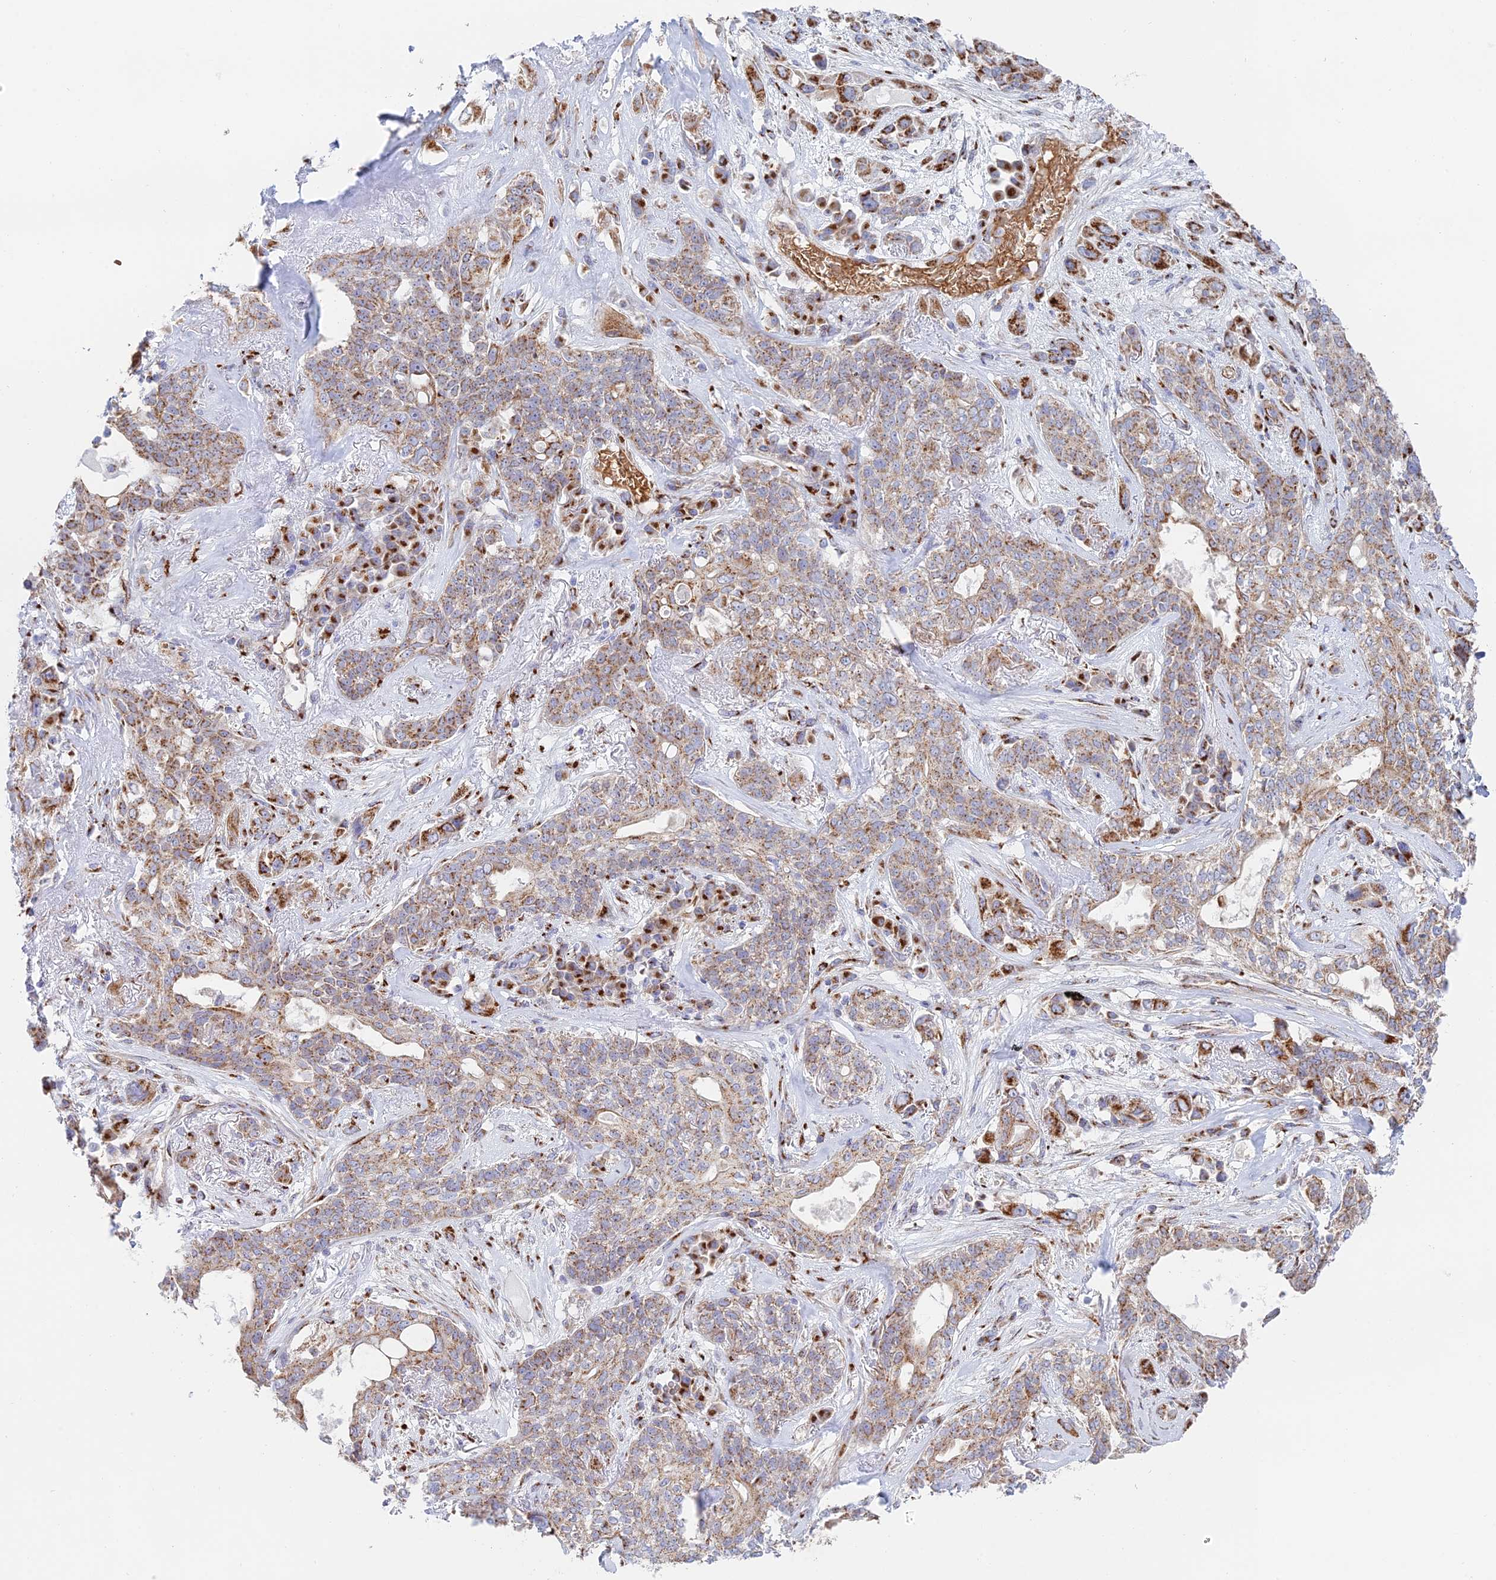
{"staining": {"intensity": "moderate", "quantity": ">75%", "location": "cytoplasmic/membranous"}, "tissue": "lung cancer", "cell_type": "Tumor cells", "image_type": "cancer", "snomed": [{"axis": "morphology", "description": "Squamous cell carcinoma, NOS"}, {"axis": "topography", "description": "Lung"}], "caption": "Immunohistochemical staining of lung cancer displays medium levels of moderate cytoplasmic/membranous positivity in about >75% of tumor cells.", "gene": "HS2ST1", "patient": {"sex": "female", "age": 70}}